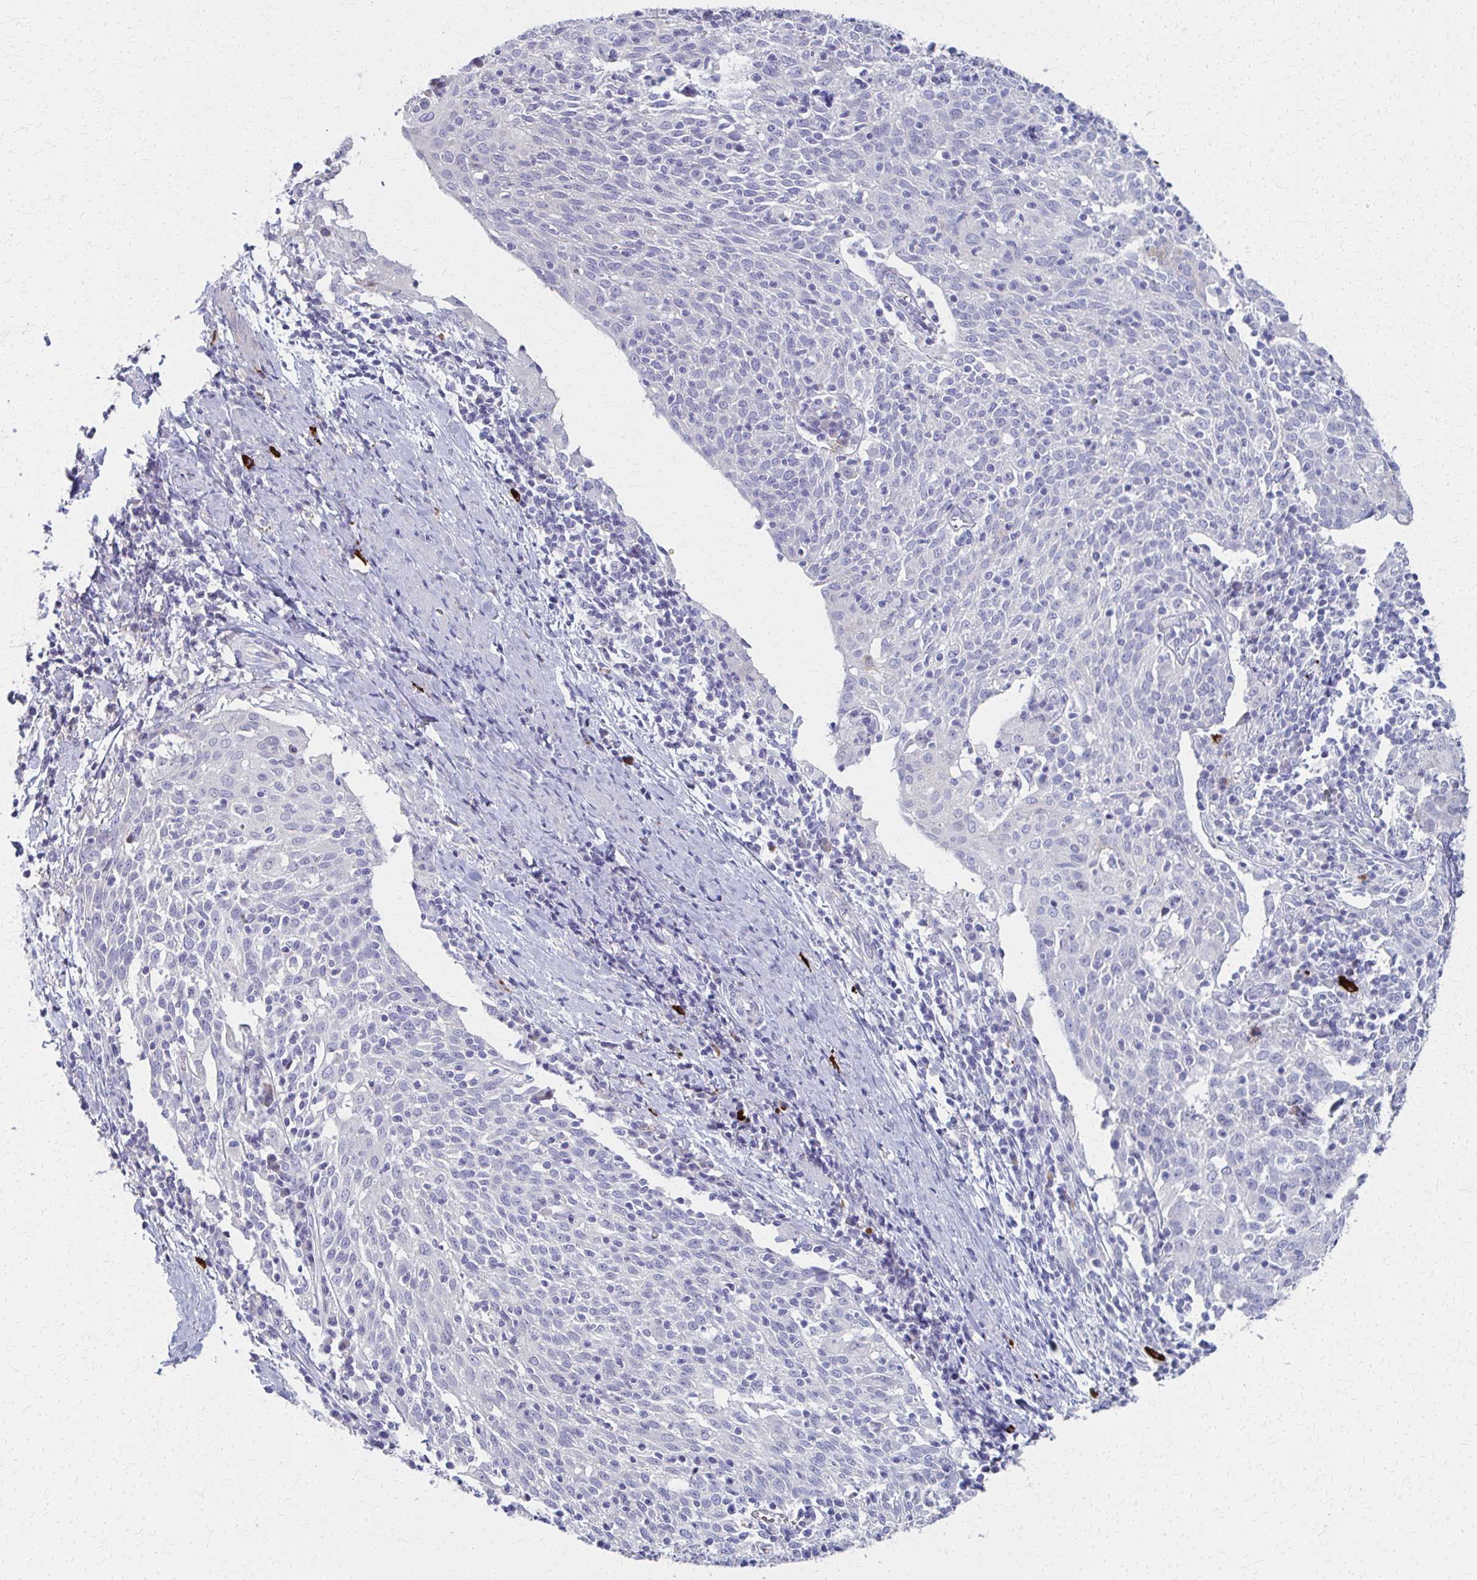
{"staining": {"intensity": "negative", "quantity": "none", "location": "none"}, "tissue": "breast cancer", "cell_type": "Tumor cells", "image_type": "cancer", "snomed": [{"axis": "morphology", "description": "Duct carcinoma"}, {"axis": "topography", "description": "Breast"}], "caption": "Immunohistochemical staining of human breast cancer (intraductal carcinoma) demonstrates no significant expression in tumor cells.", "gene": "MS4A2", "patient": {"sex": "female", "age": 50}}